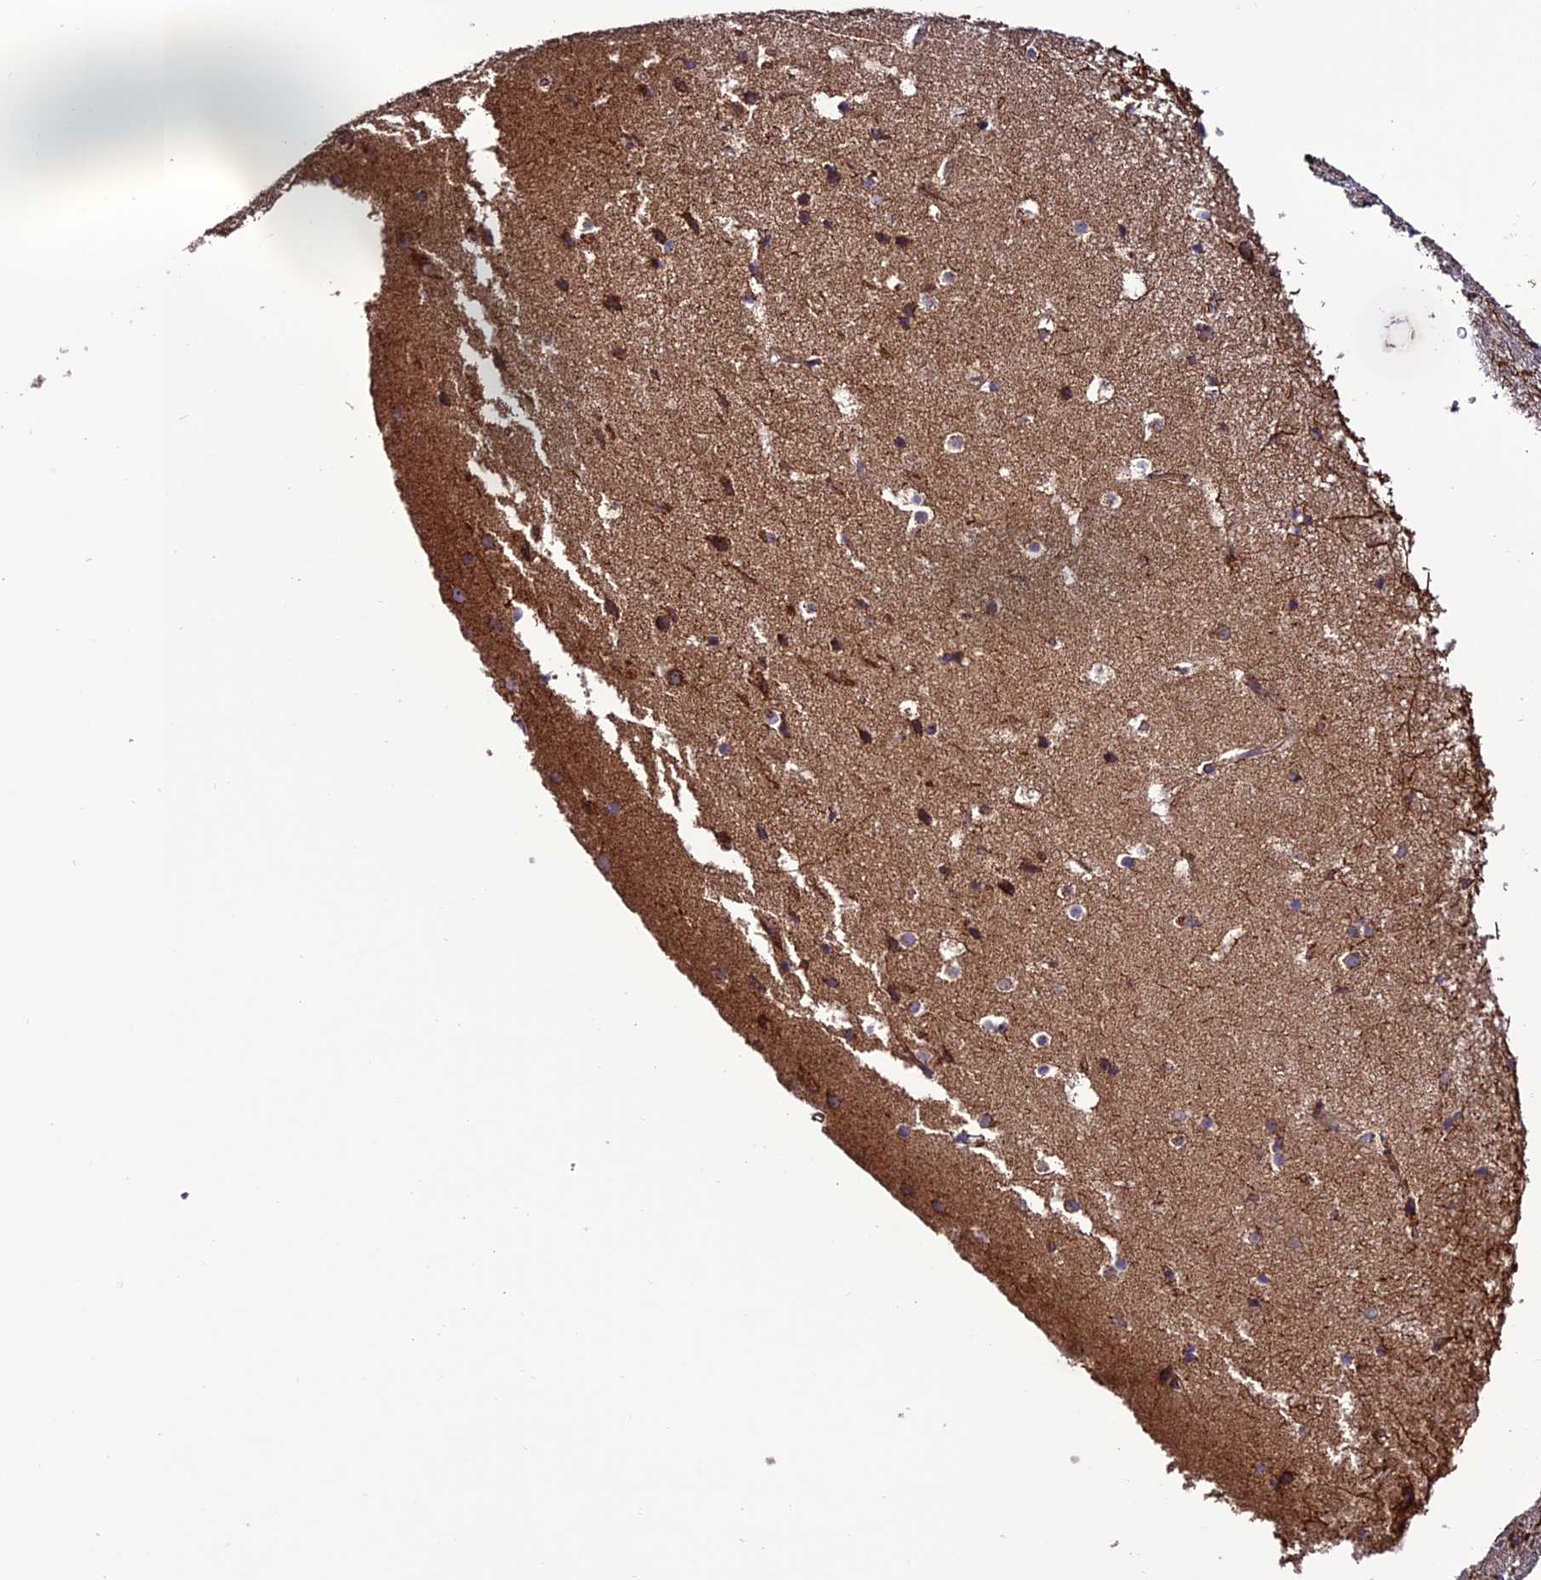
{"staining": {"intensity": "moderate", "quantity": ">75%", "location": "cytoplasmic/membranous"}, "tissue": "cerebral cortex", "cell_type": "Endothelial cells", "image_type": "normal", "snomed": [{"axis": "morphology", "description": "Normal tissue, NOS"}, {"axis": "topography", "description": "Cerebral cortex"}], "caption": "Immunohistochemical staining of normal cerebral cortex exhibits >75% levels of moderate cytoplasmic/membranous protein expression in about >75% of endothelial cells. (Stains: DAB (3,3'-diaminobenzidine) in brown, nuclei in blue, Microscopy: brightfield microscopy at high magnification).", "gene": "MRPS9", "patient": {"sex": "male", "age": 54}}